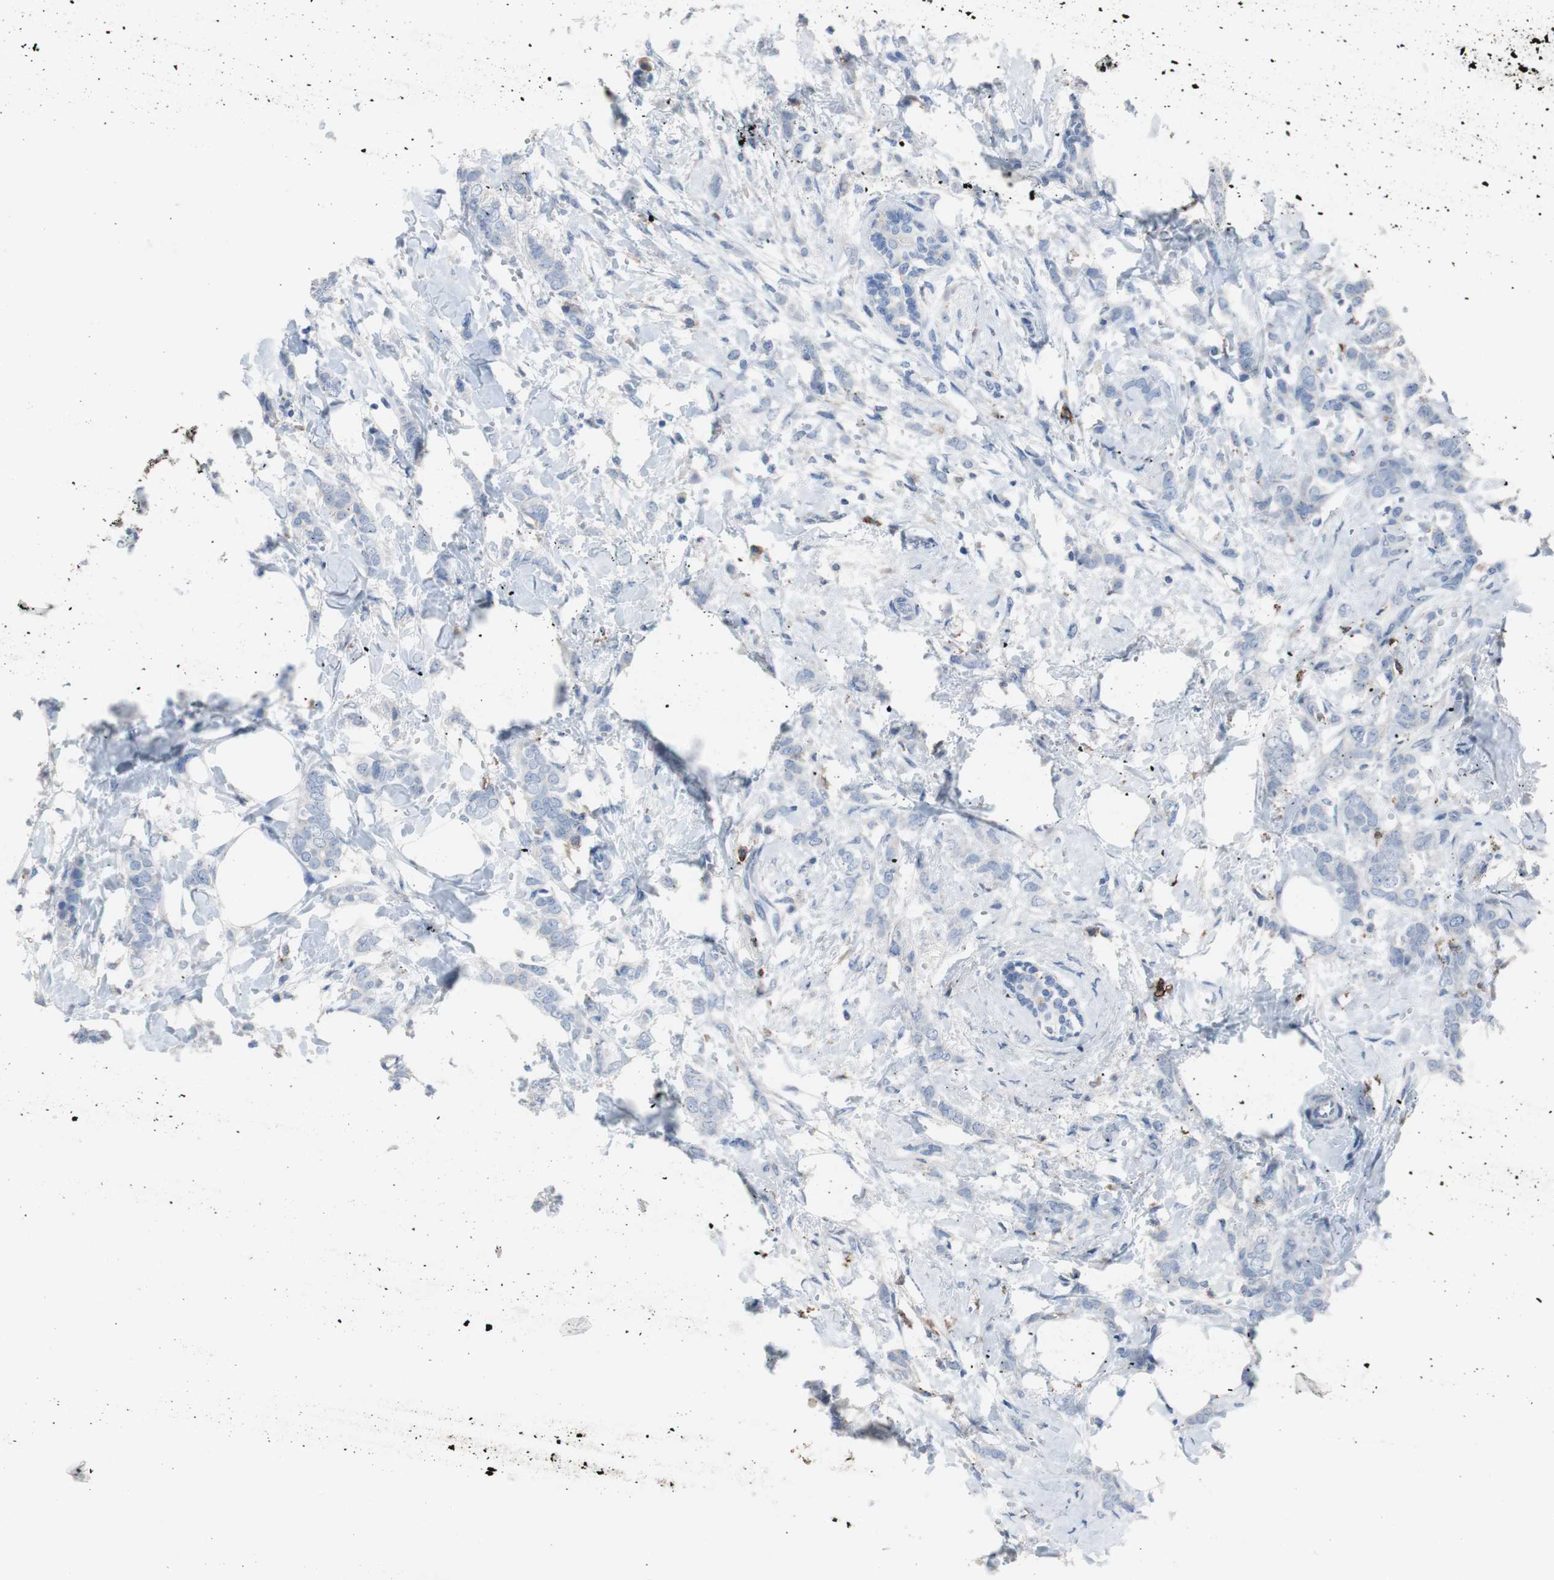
{"staining": {"intensity": "negative", "quantity": "none", "location": "none"}, "tissue": "breast cancer", "cell_type": "Tumor cells", "image_type": "cancer", "snomed": [{"axis": "morphology", "description": "Lobular carcinoma, in situ"}, {"axis": "morphology", "description": "Lobular carcinoma"}, {"axis": "topography", "description": "Breast"}], "caption": "This is an immunohistochemistry (IHC) image of human breast cancer (lobular carcinoma). There is no expression in tumor cells.", "gene": "FCGR2B", "patient": {"sex": "female", "age": 41}}